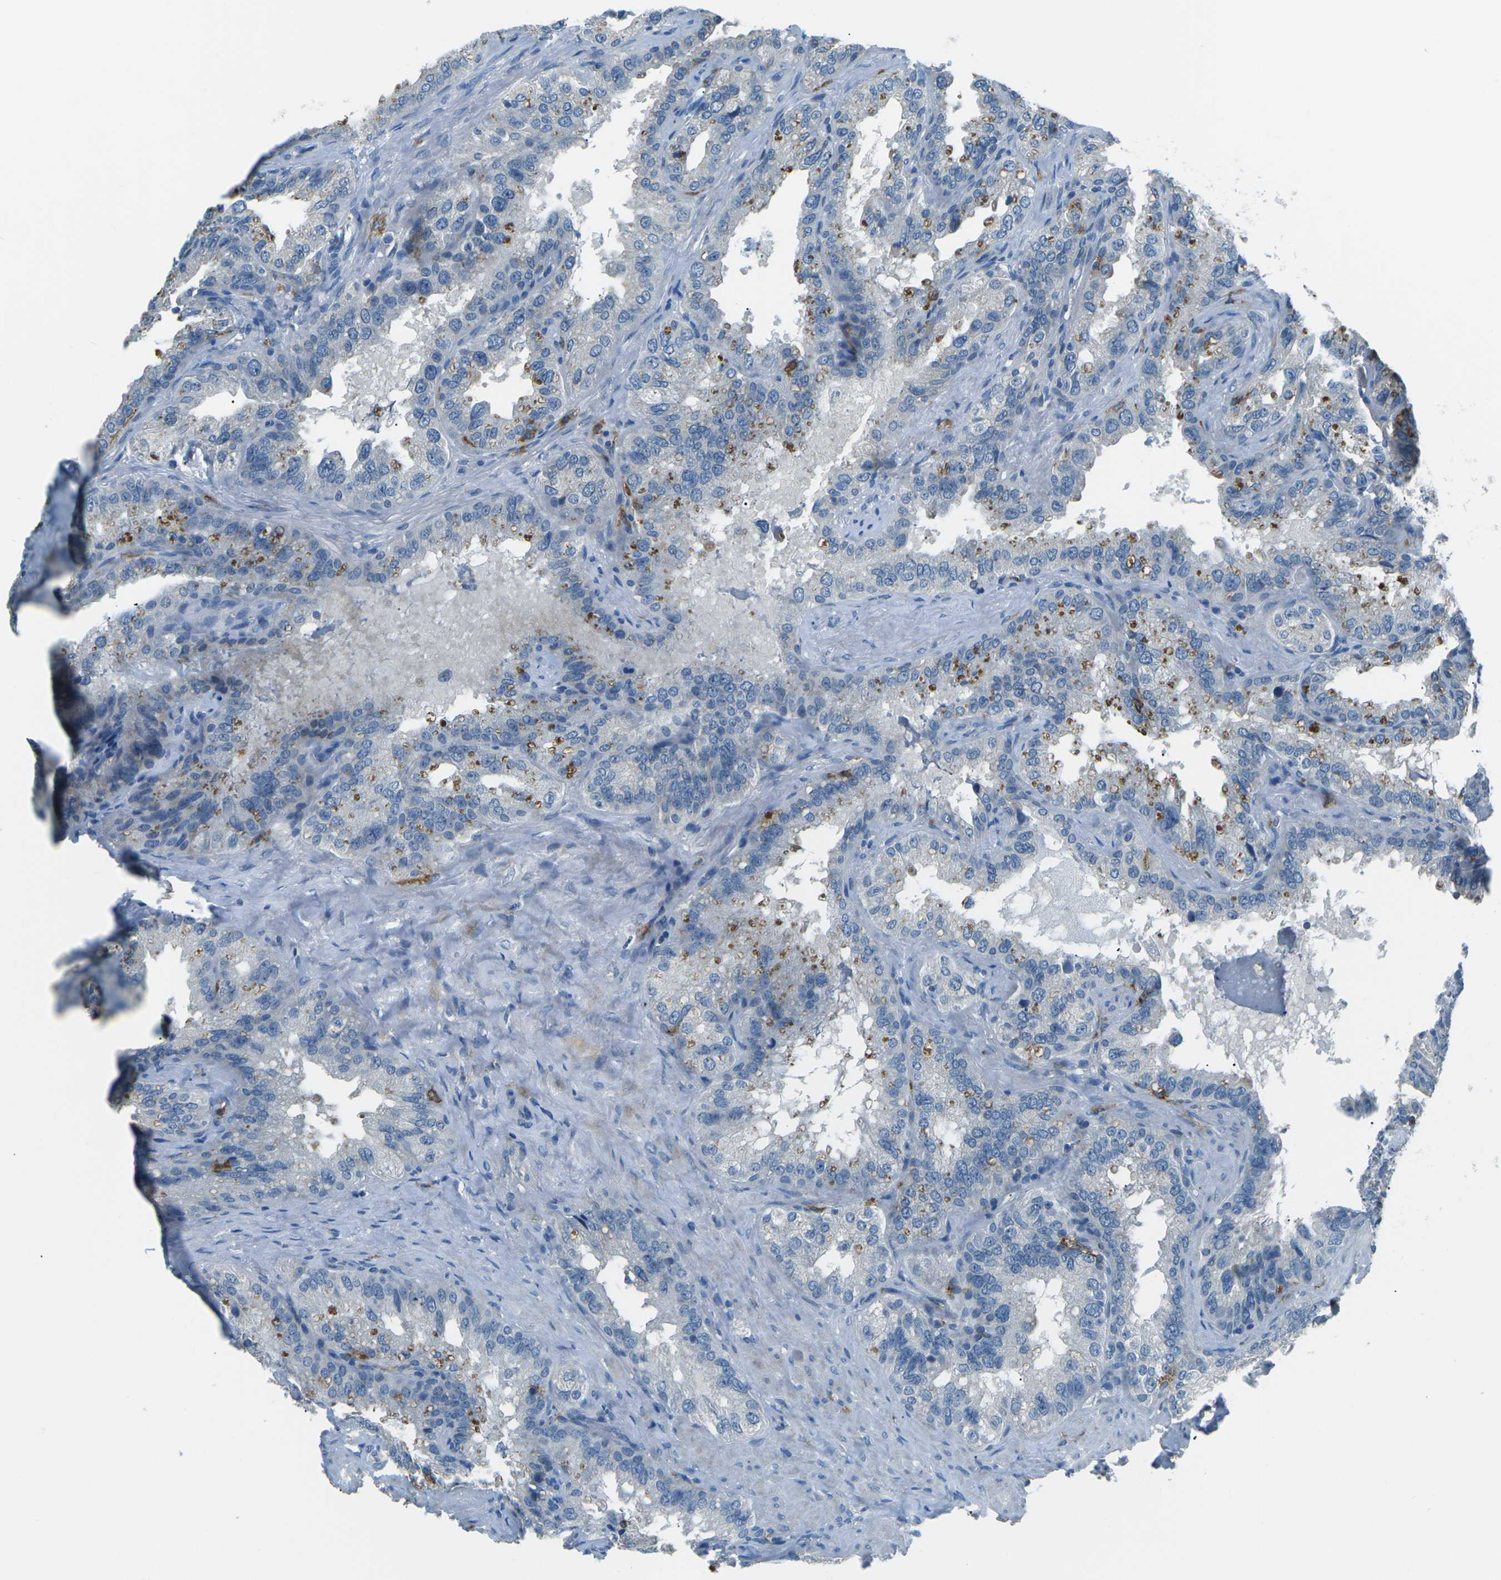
{"staining": {"intensity": "moderate", "quantity": "25%-75%", "location": "cytoplasmic/membranous"}, "tissue": "seminal vesicle", "cell_type": "Glandular cells", "image_type": "normal", "snomed": [{"axis": "morphology", "description": "Normal tissue, NOS"}, {"axis": "topography", "description": "Seminal veicle"}], "caption": "Seminal vesicle stained with immunohistochemistry exhibits moderate cytoplasmic/membranous positivity in approximately 25%-75% of glandular cells.", "gene": "CD1D", "patient": {"sex": "male", "age": 68}}